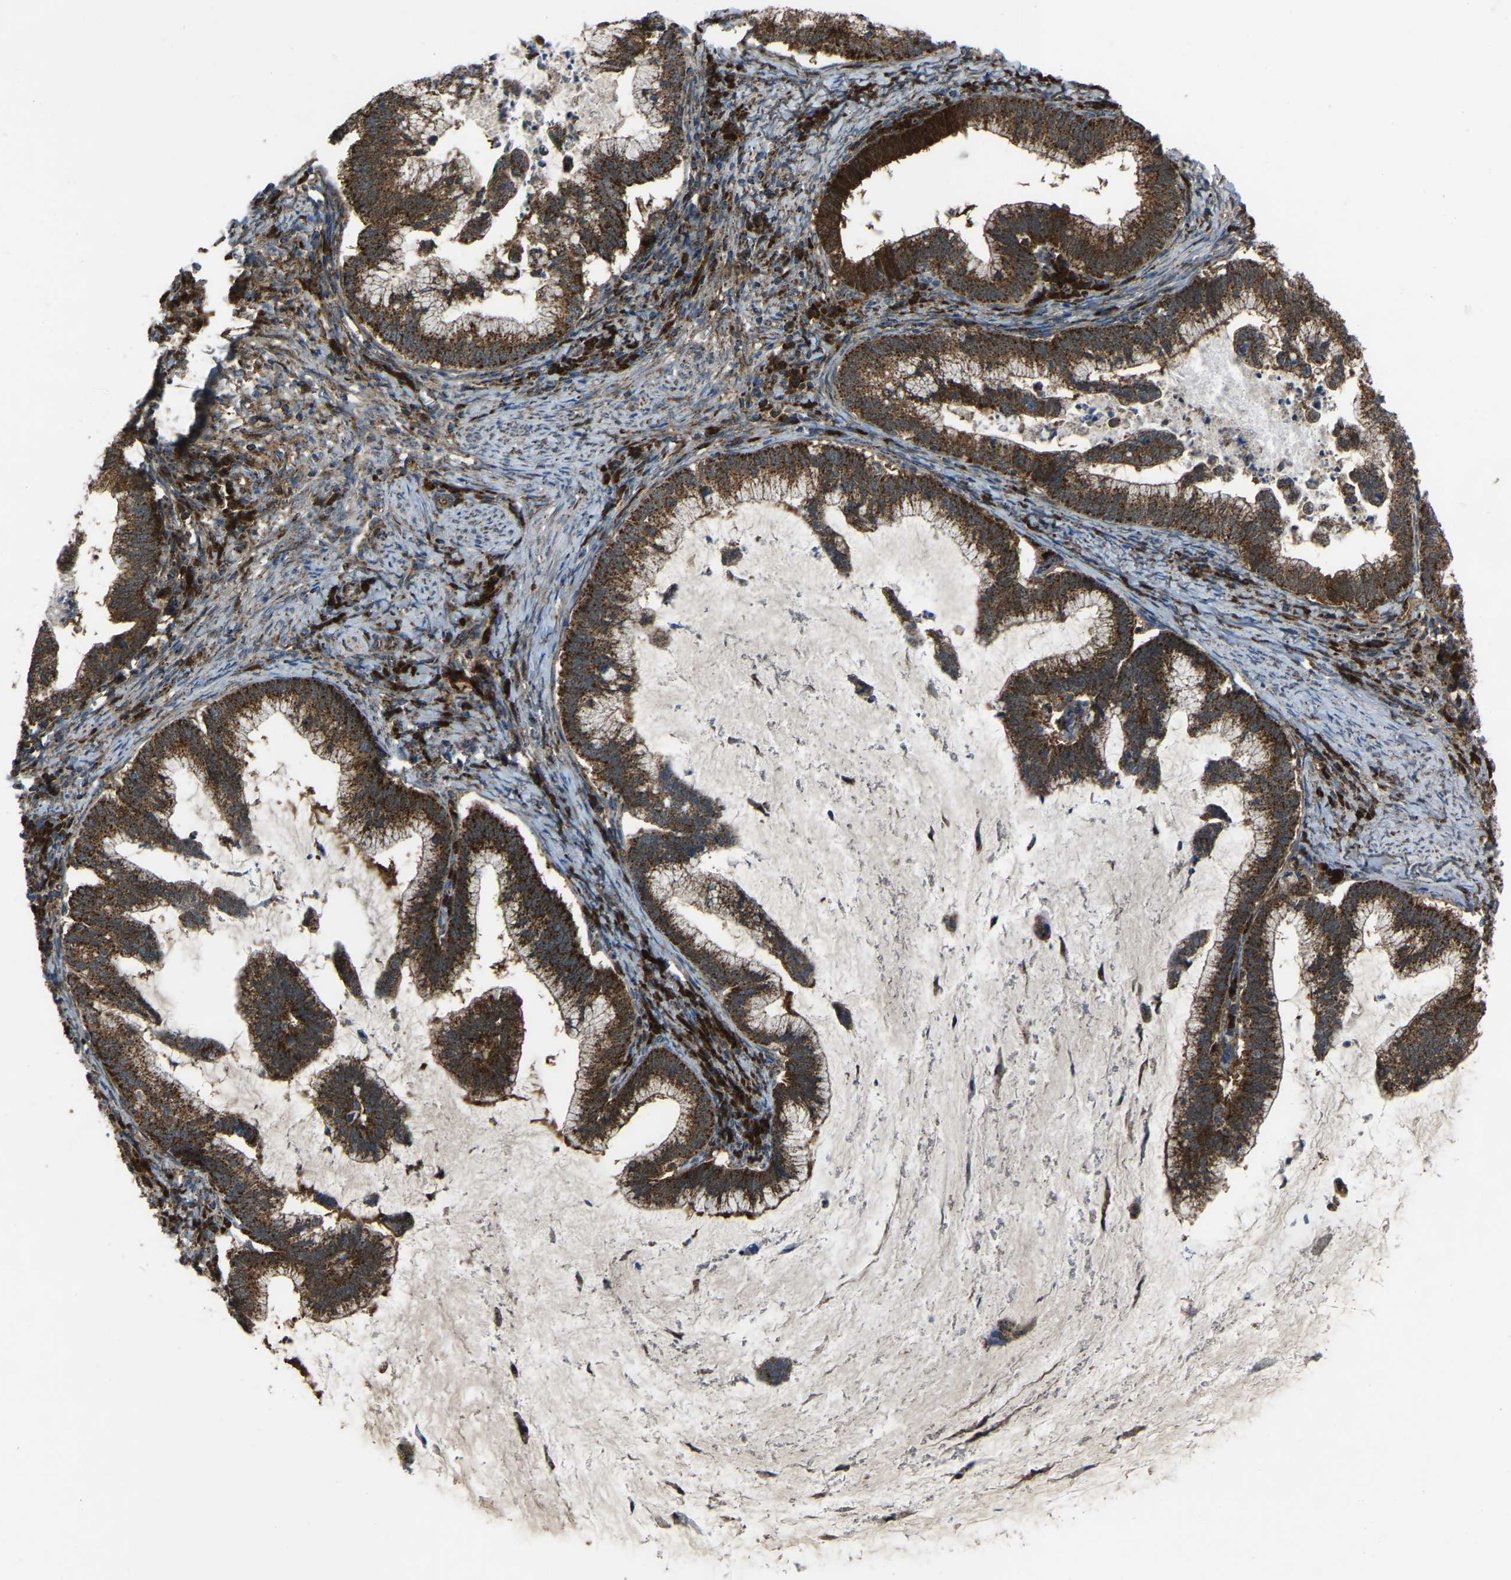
{"staining": {"intensity": "moderate", "quantity": ">75%", "location": "cytoplasmic/membranous"}, "tissue": "cervical cancer", "cell_type": "Tumor cells", "image_type": "cancer", "snomed": [{"axis": "morphology", "description": "Adenocarcinoma, NOS"}, {"axis": "topography", "description": "Cervix"}], "caption": "Adenocarcinoma (cervical) stained for a protein reveals moderate cytoplasmic/membranous positivity in tumor cells.", "gene": "AKR1A1", "patient": {"sex": "female", "age": 36}}